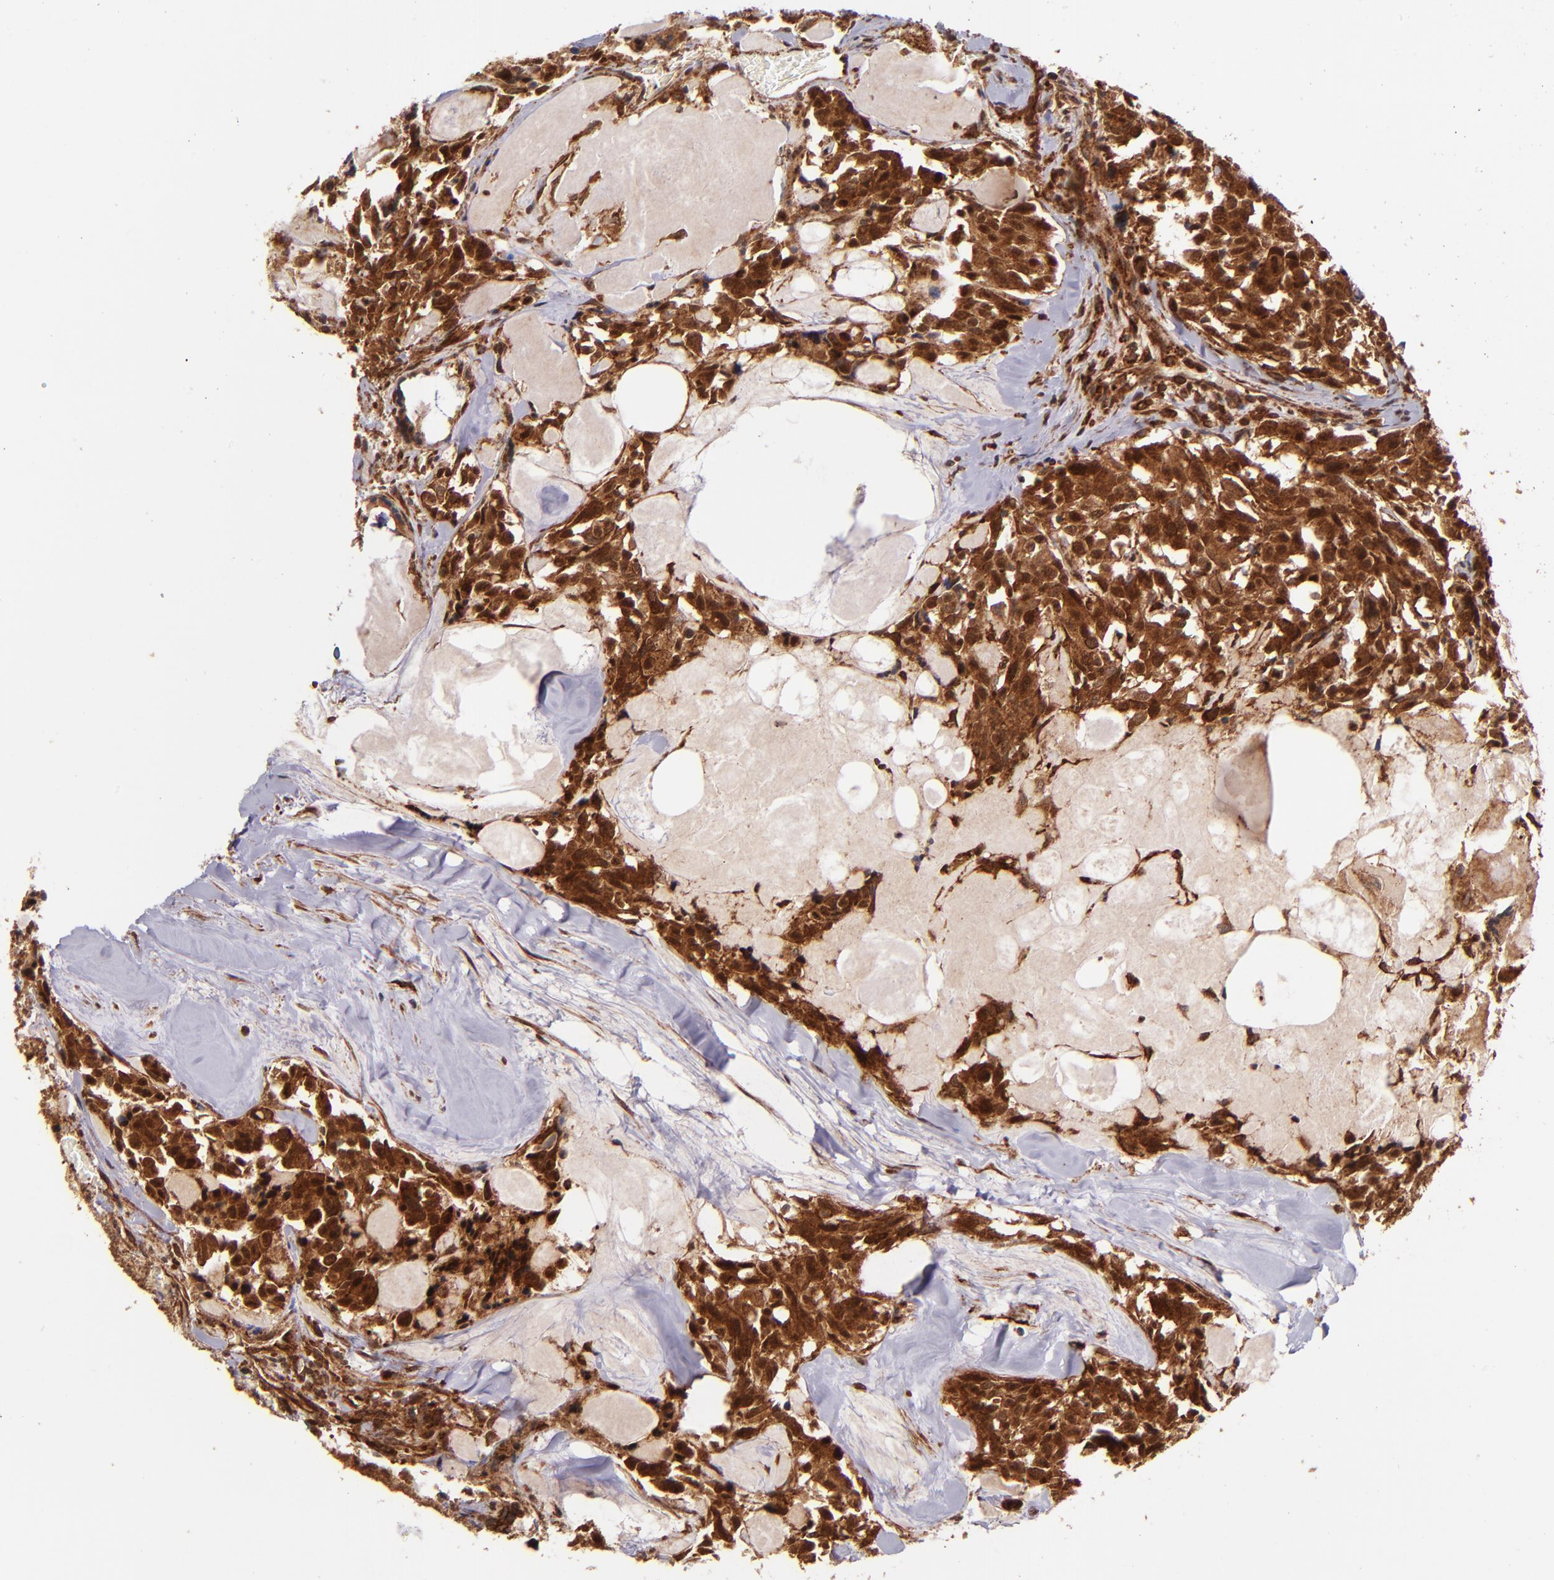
{"staining": {"intensity": "strong", "quantity": ">75%", "location": "cytoplasmic/membranous"}, "tissue": "thyroid cancer", "cell_type": "Tumor cells", "image_type": "cancer", "snomed": [{"axis": "morphology", "description": "Carcinoma, NOS"}, {"axis": "morphology", "description": "Carcinoid, malignant, NOS"}, {"axis": "topography", "description": "Thyroid gland"}], "caption": "There is high levels of strong cytoplasmic/membranous expression in tumor cells of thyroid cancer, as demonstrated by immunohistochemical staining (brown color).", "gene": "STX8", "patient": {"sex": "male", "age": 33}}